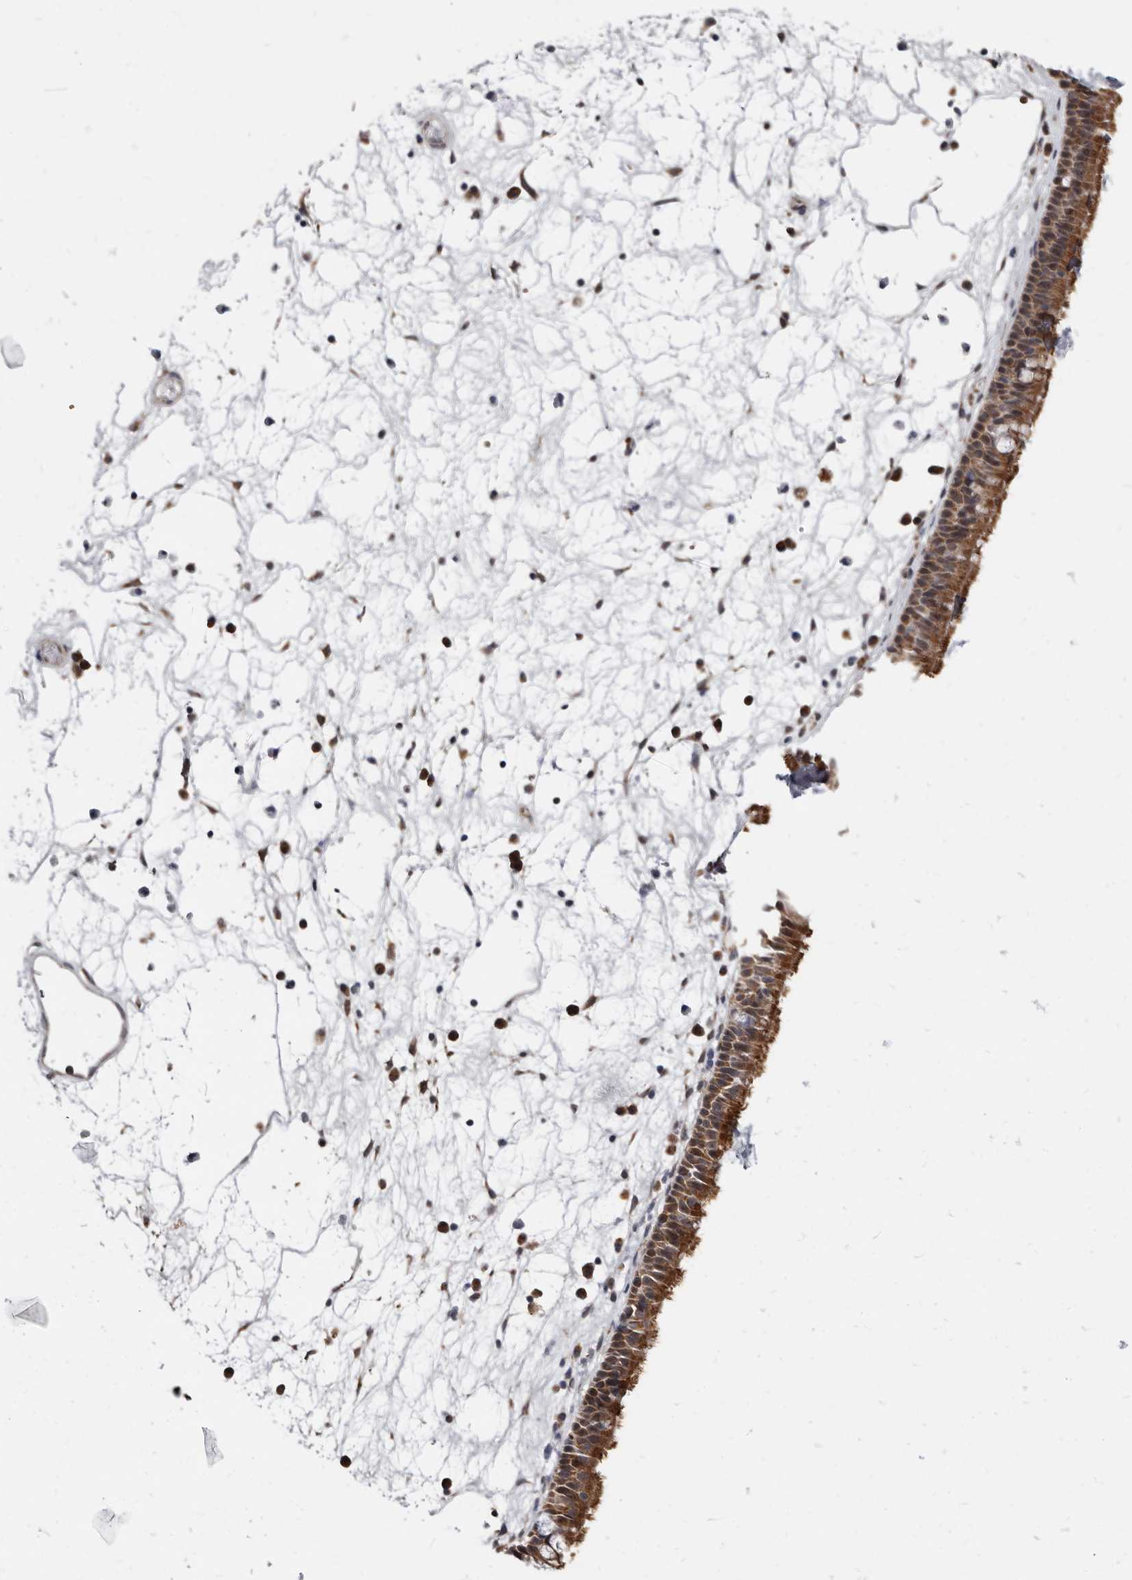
{"staining": {"intensity": "moderate", "quantity": ">75%", "location": "cytoplasmic/membranous"}, "tissue": "nasopharynx", "cell_type": "Respiratory epithelial cells", "image_type": "normal", "snomed": [{"axis": "morphology", "description": "Normal tissue, NOS"}, {"axis": "morphology", "description": "Inflammation, NOS"}, {"axis": "morphology", "description": "Malignant melanoma, Metastatic site"}, {"axis": "topography", "description": "Nasopharynx"}], "caption": "Protein expression analysis of unremarkable nasopharynx shows moderate cytoplasmic/membranous expression in approximately >75% of respiratory epithelial cells.", "gene": "MRPL18", "patient": {"sex": "male", "age": 70}}